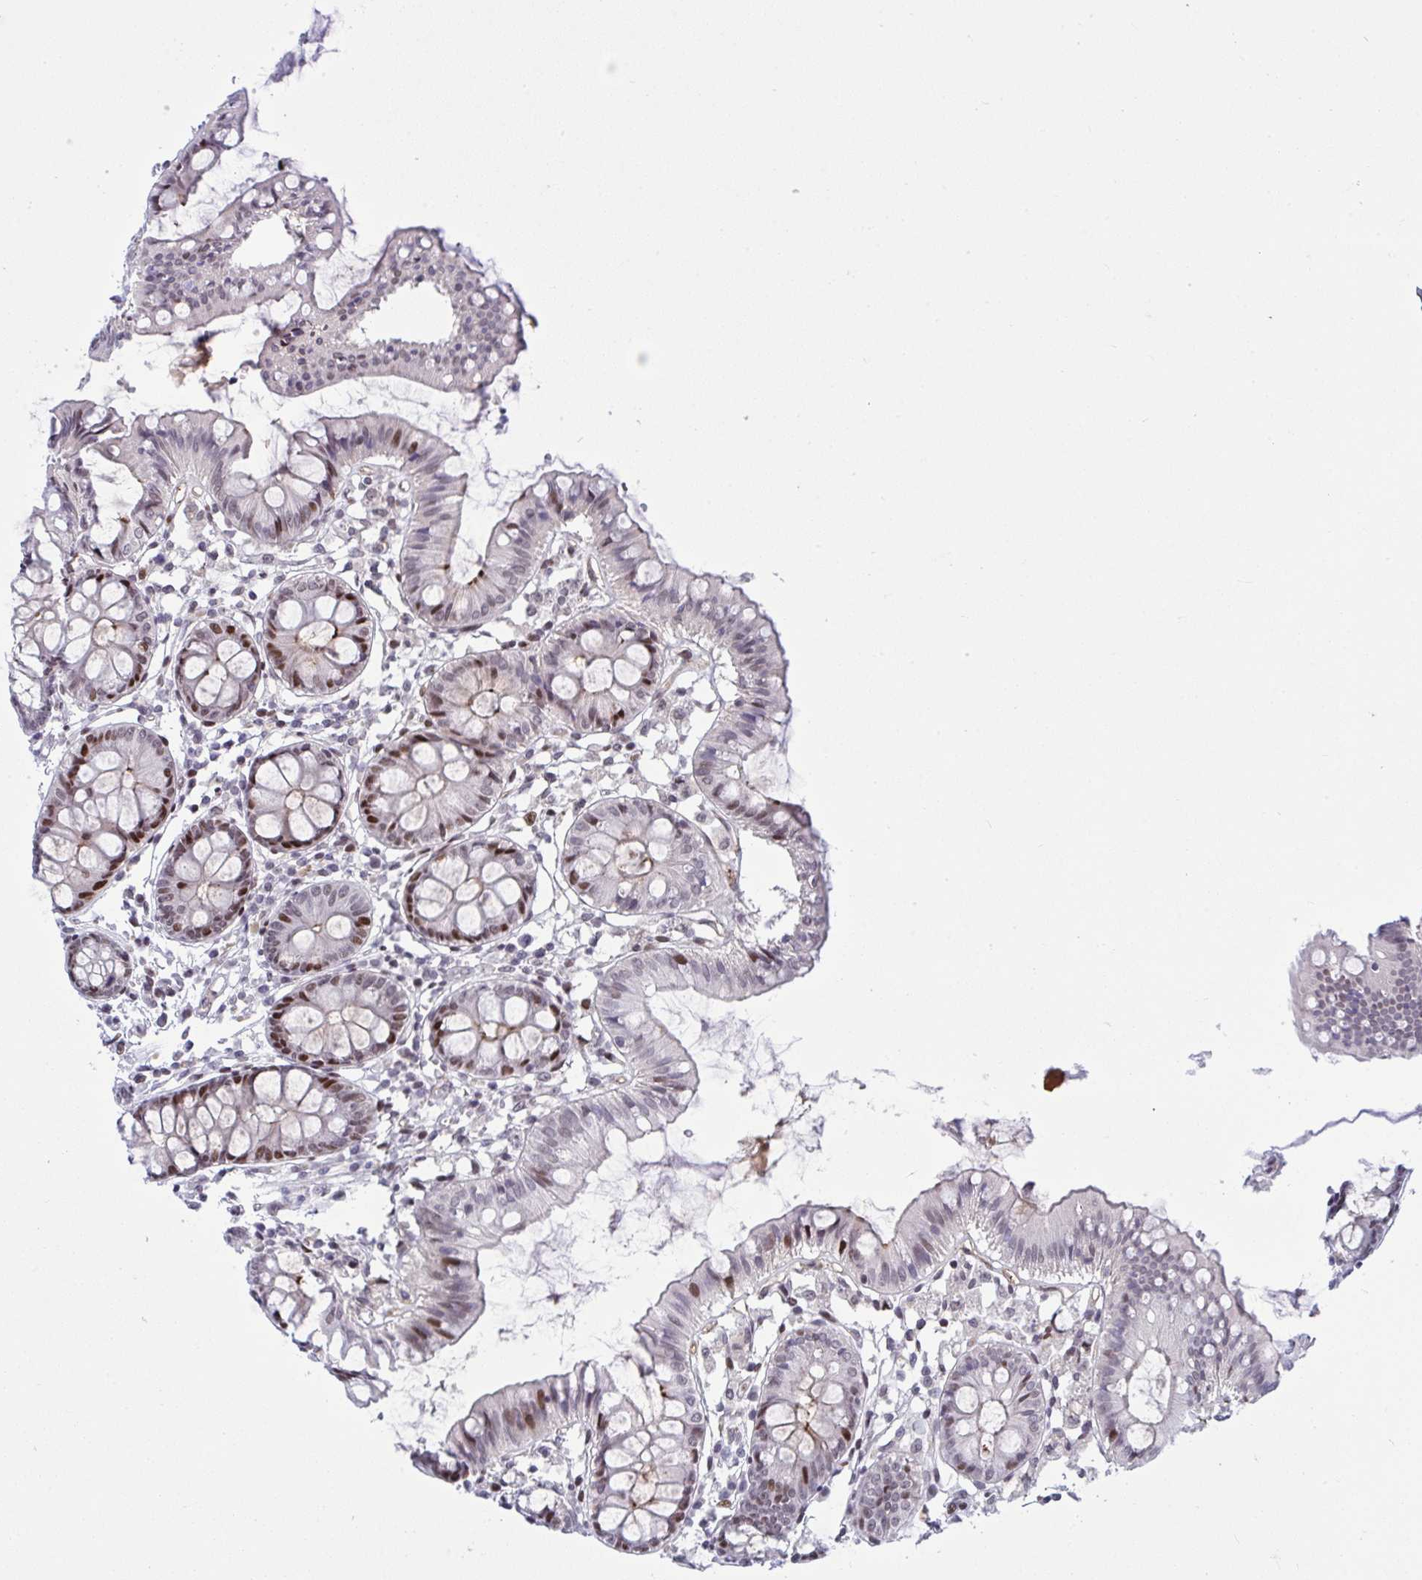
{"staining": {"intensity": "negative", "quantity": "none", "location": "none"}, "tissue": "colon", "cell_type": "Endothelial cells", "image_type": "normal", "snomed": [{"axis": "morphology", "description": "Normal tissue, NOS"}, {"axis": "topography", "description": "Colon"}], "caption": "Immunohistochemistry photomicrograph of normal colon: human colon stained with DAB exhibits no significant protein staining in endothelial cells.", "gene": "ZFHX3", "patient": {"sex": "female", "age": 84}}